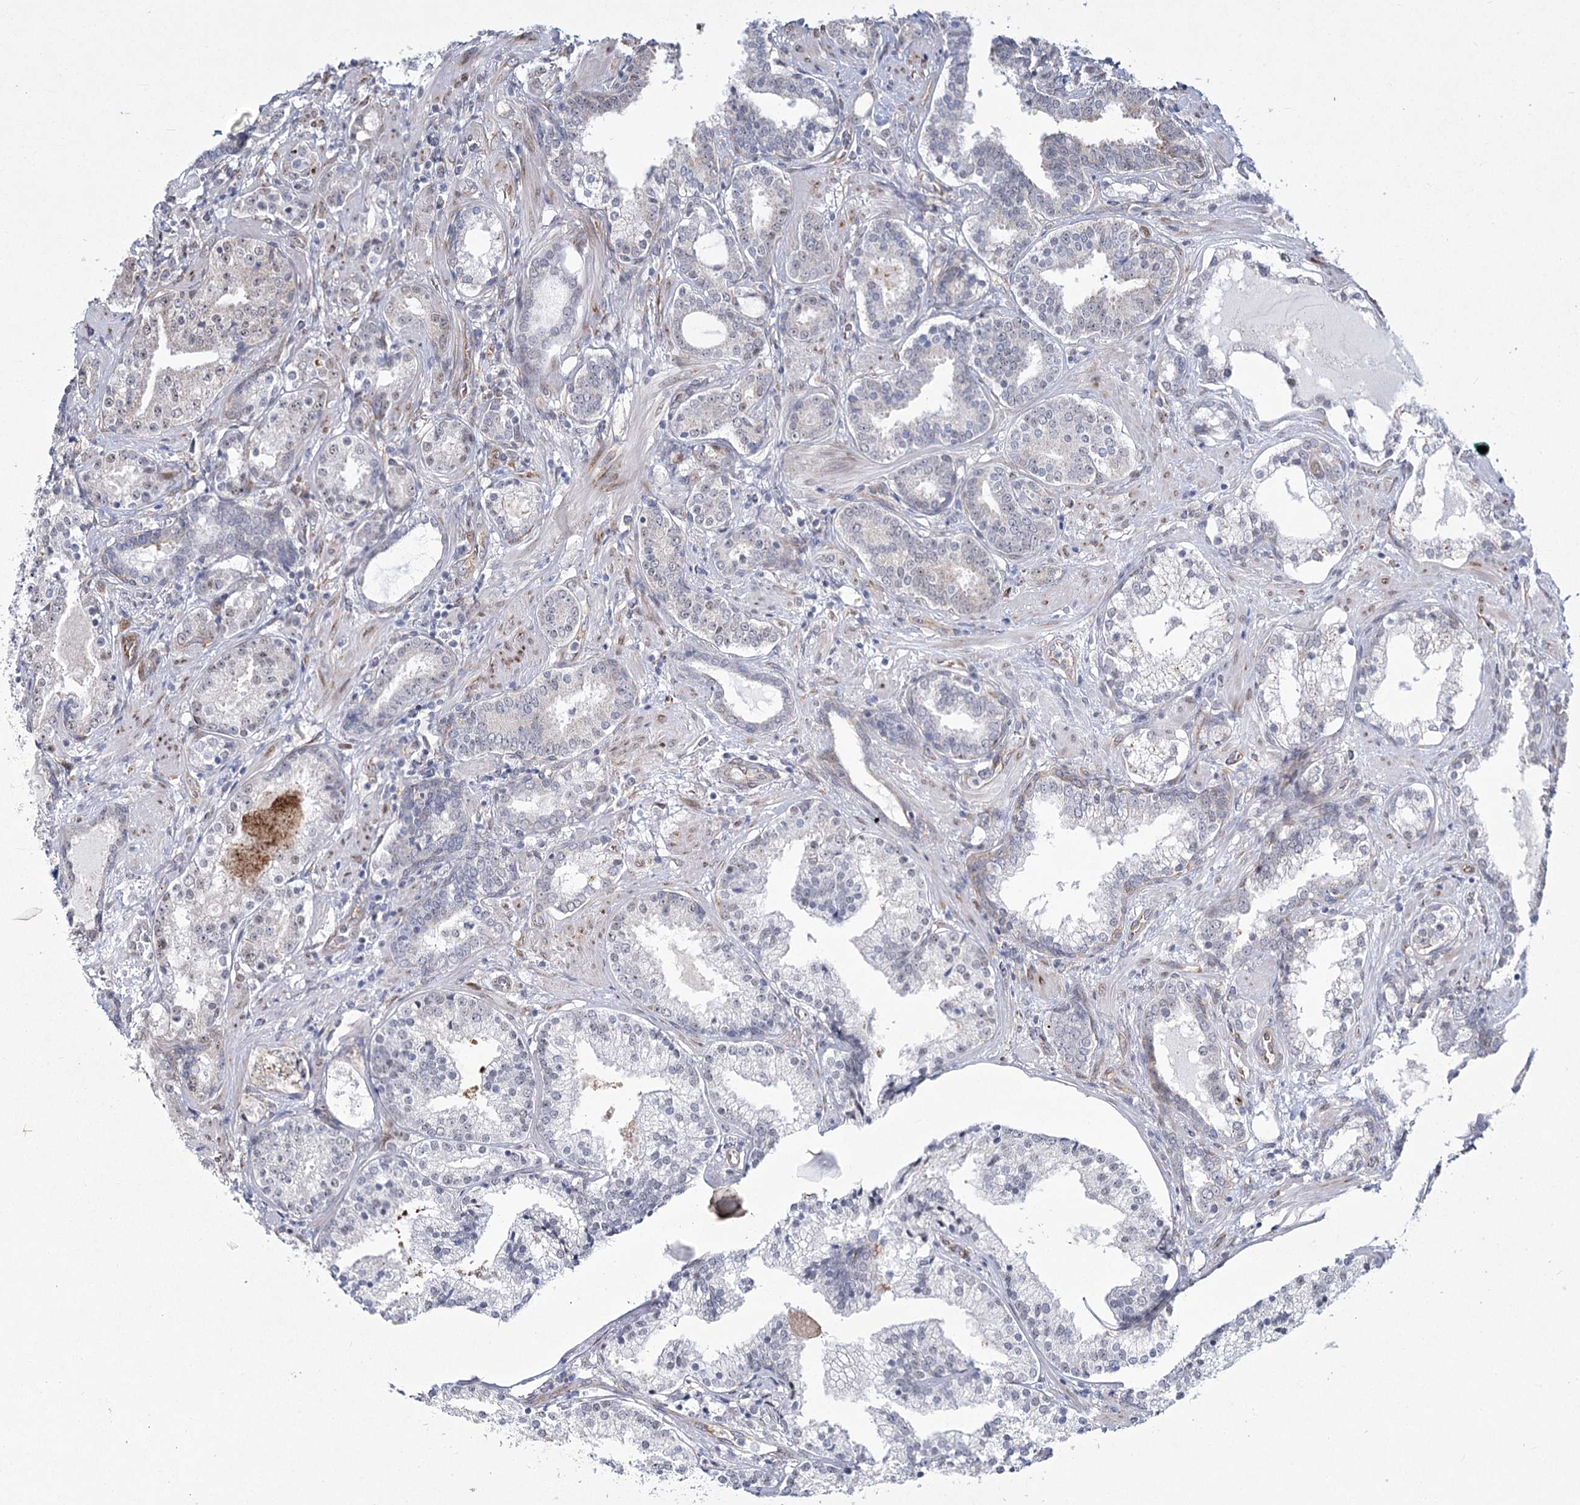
{"staining": {"intensity": "negative", "quantity": "none", "location": "none"}, "tissue": "prostate cancer", "cell_type": "Tumor cells", "image_type": "cancer", "snomed": [{"axis": "morphology", "description": "Adenocarcinoma, High grade"}, {"axis": "topography", "description": "Prostate"}], "caption": "Tumor cells show no significant protein expression in adenocarcinoma (high-grade) (prostate).", "gene": "YBX3", "patient": {"sex": "male", "age": 58}}